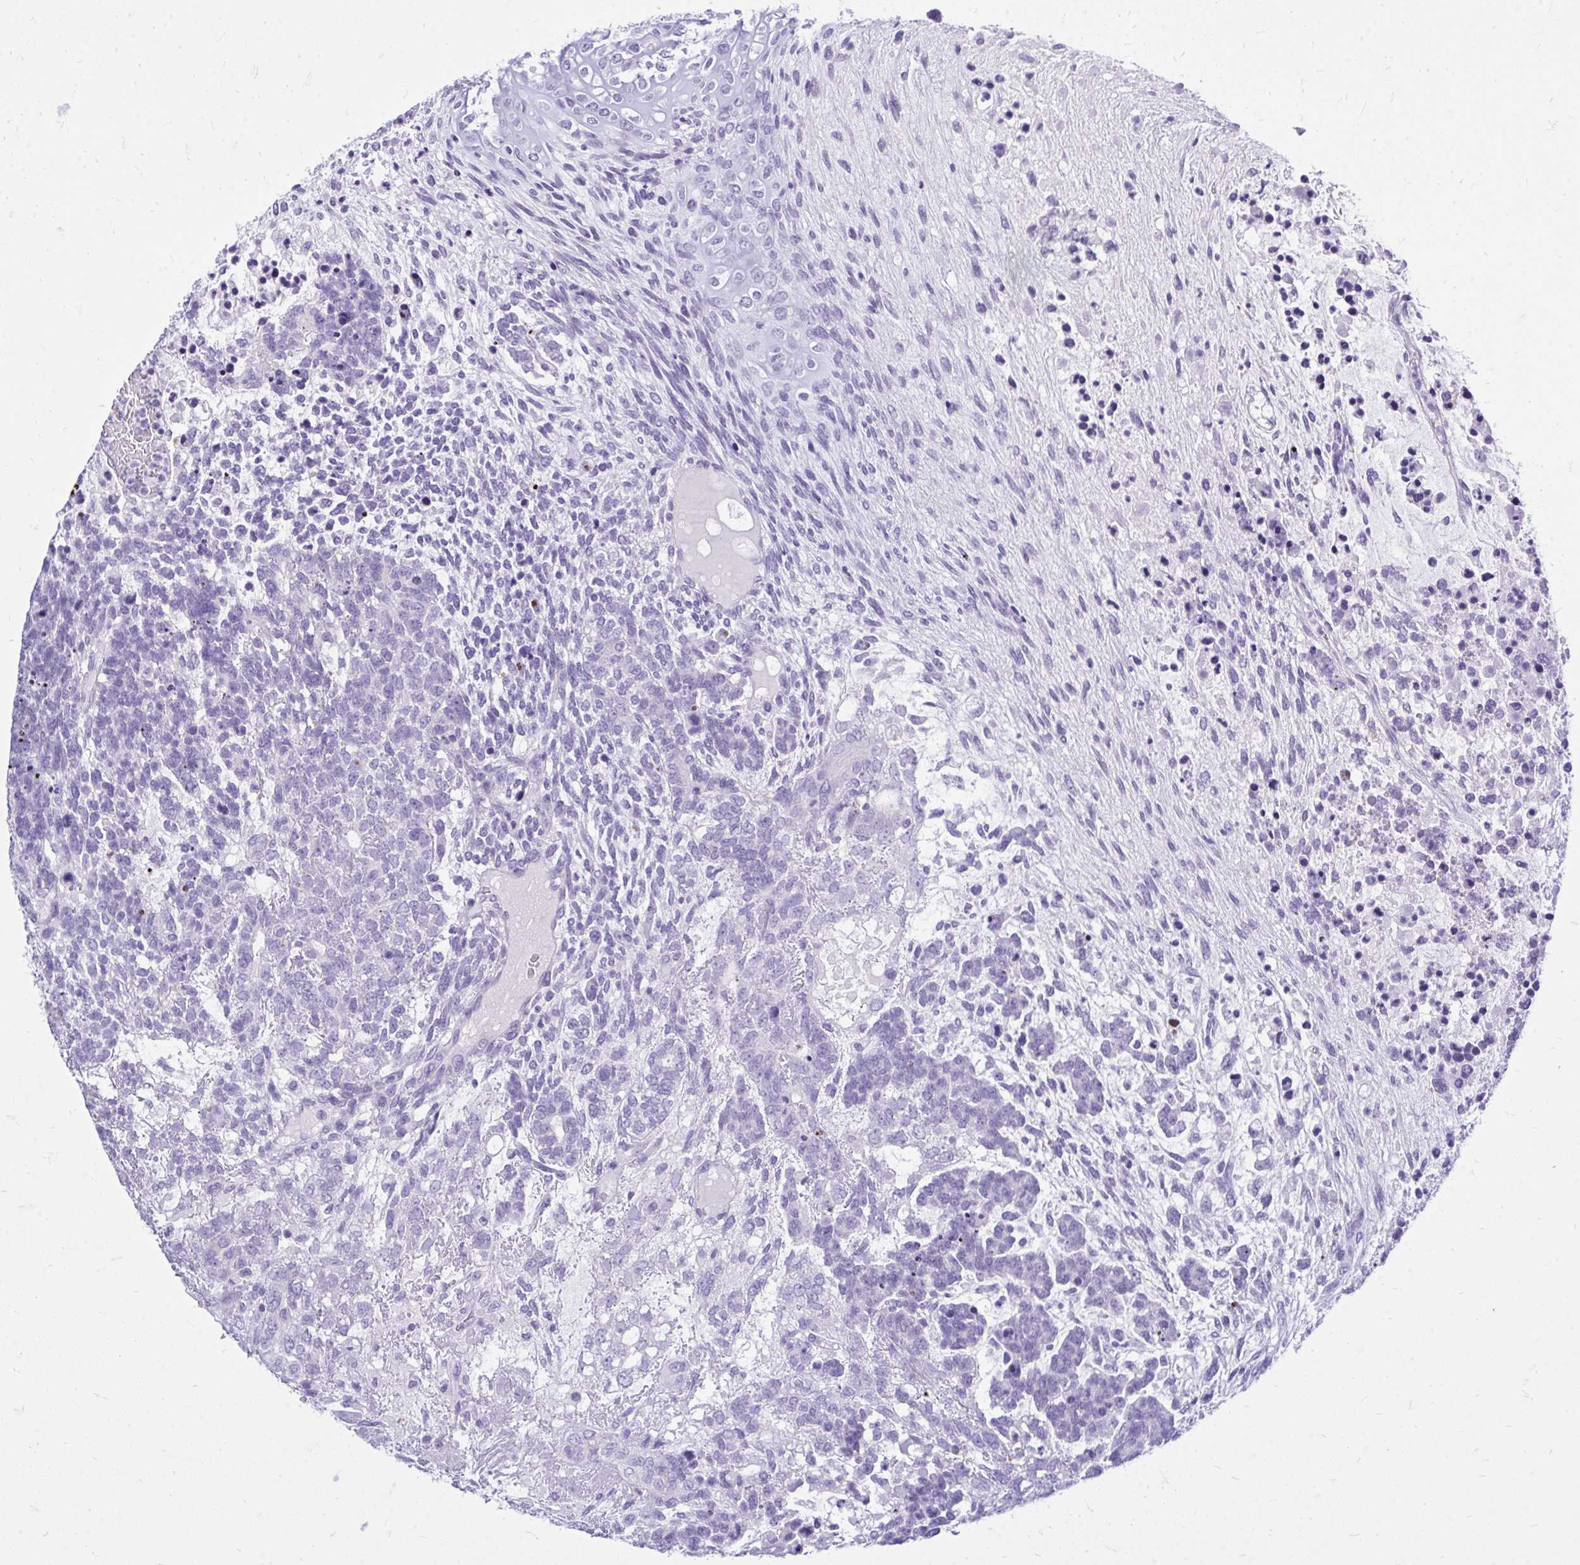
{"staining": {"intensity": "negative", "quantity": "none", "location": "none"}, "tissue": "testis cancer", "cell_type": "Tumor cells", "image_type": "cancer", "snomed": [{"axis": "morphology", "description": "Carcinoma, Embryonal, NOS"}, {"axis": "topography", "description": "Testis"}], "caption": "A photomicrograph of embryonal carcinoma (testis) stained for a protein shows no brown staining in tumor cells.", "gene": "GABRA1", "patient": {"sex": "male", "age": 23}}